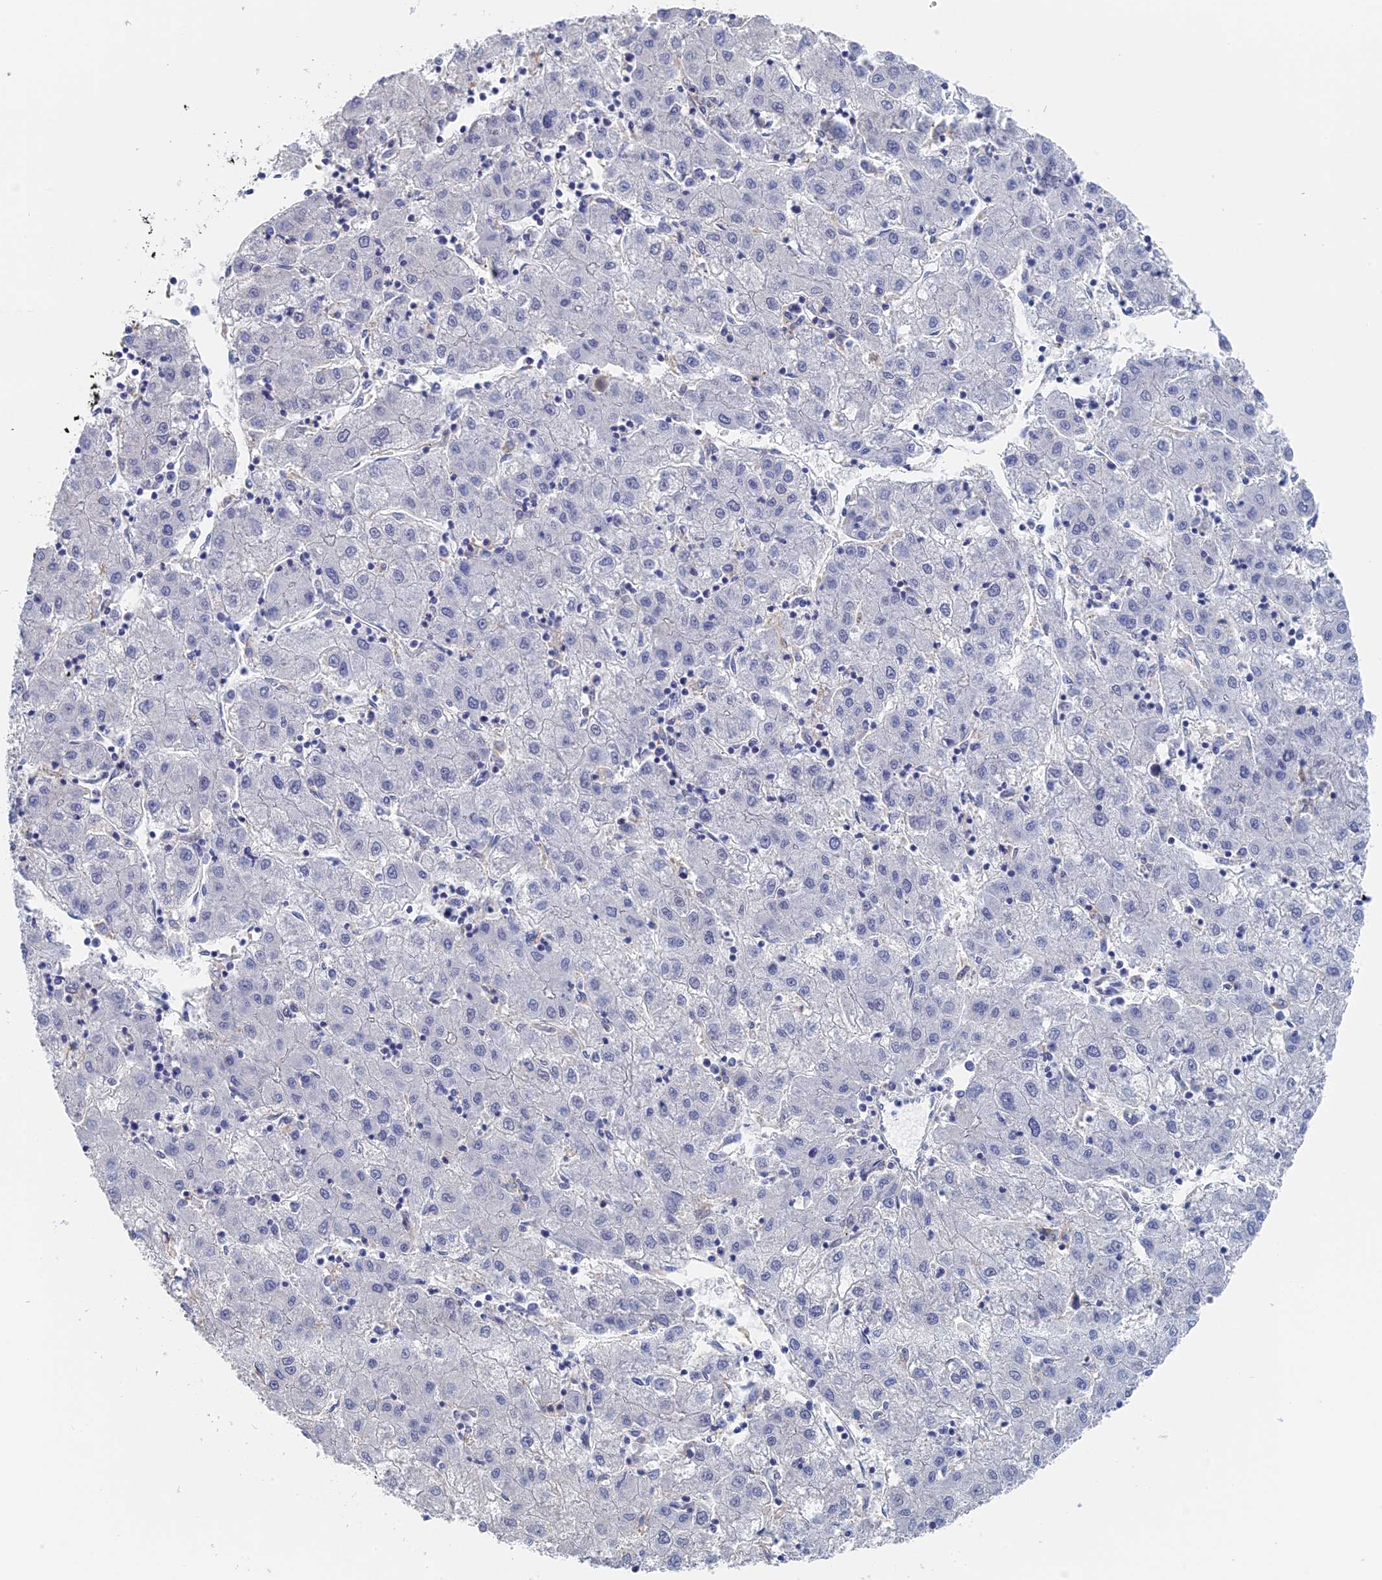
{"staining": {"intensity": "negative", "quantity": "none", "location": "none"}, "tissue": "liver cancer", "cell_type": "Tumor cells", "image_type": "cancer", "snomed": [{"axis": "morphology", "description": "Carcinoma, Hepatocellular, NOS"}, {"axis": "topography", "description": "Liver"}], "caption": "Liver hepatocellular carcinoma stained for a protein using immunohistochemistry (IHC) shows no positivity tumor cells.", "gene": "TSSC4", "patient": {"sex": "male", "age": 72}}